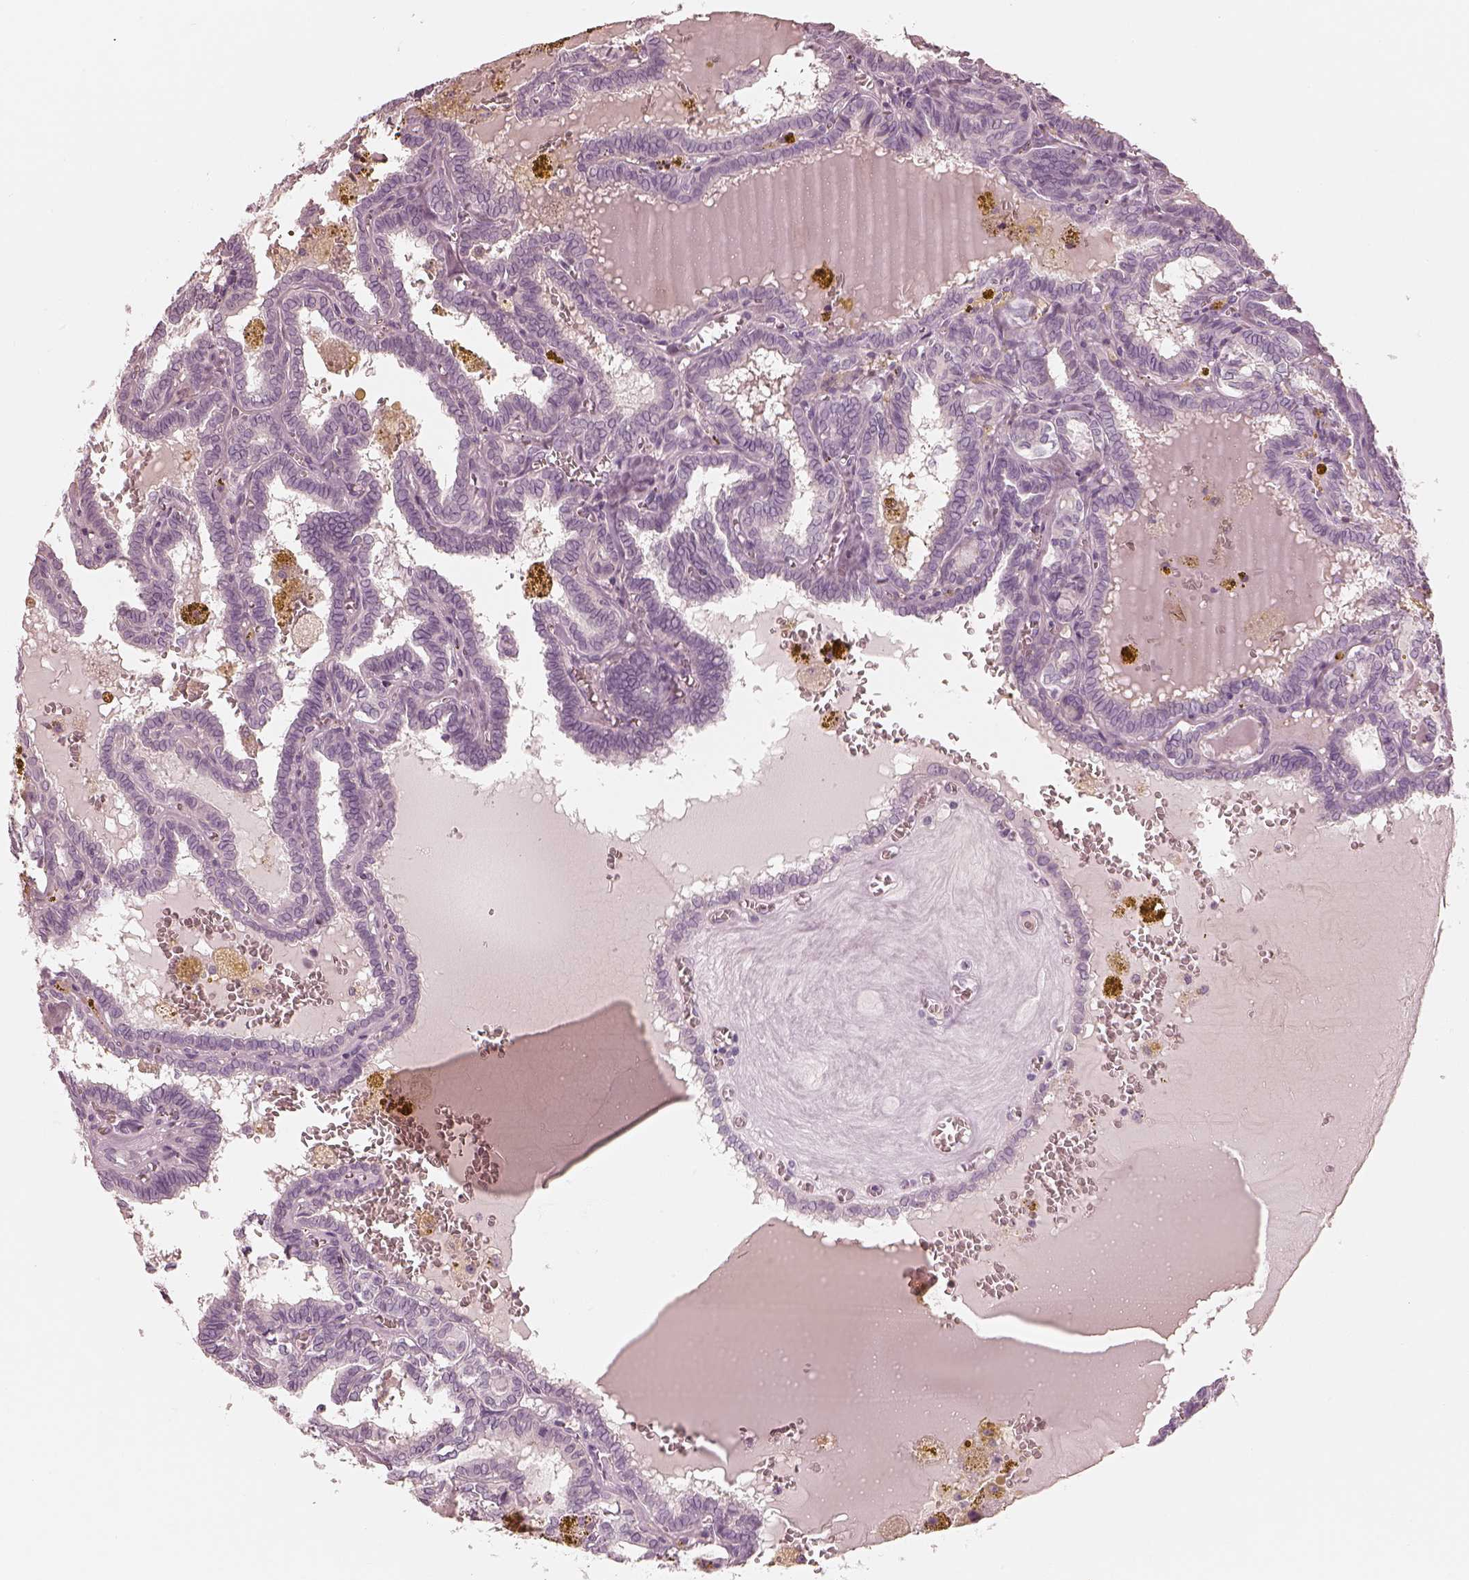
{"staining": {"intensity": "negative", "quantity": "none", "location": "none"}, "tissue": "thyroid cancer", "cell_type": "Tumor cells", "image_type": "cancer", "snomed": [{"axis": "morphology", "description": "Papillary adenocarcinoma, NOS"}, {"axis": "topography", "description": "Thyroid gland"}], "caption": "The image demonstrates no staining of tumor cells in thyroid cancer. (Brightfield microscopy of DAB immunohistochemistry at high magnification).", "gene": "CALR3", "patient": {"sex": "female", "age": 39}}